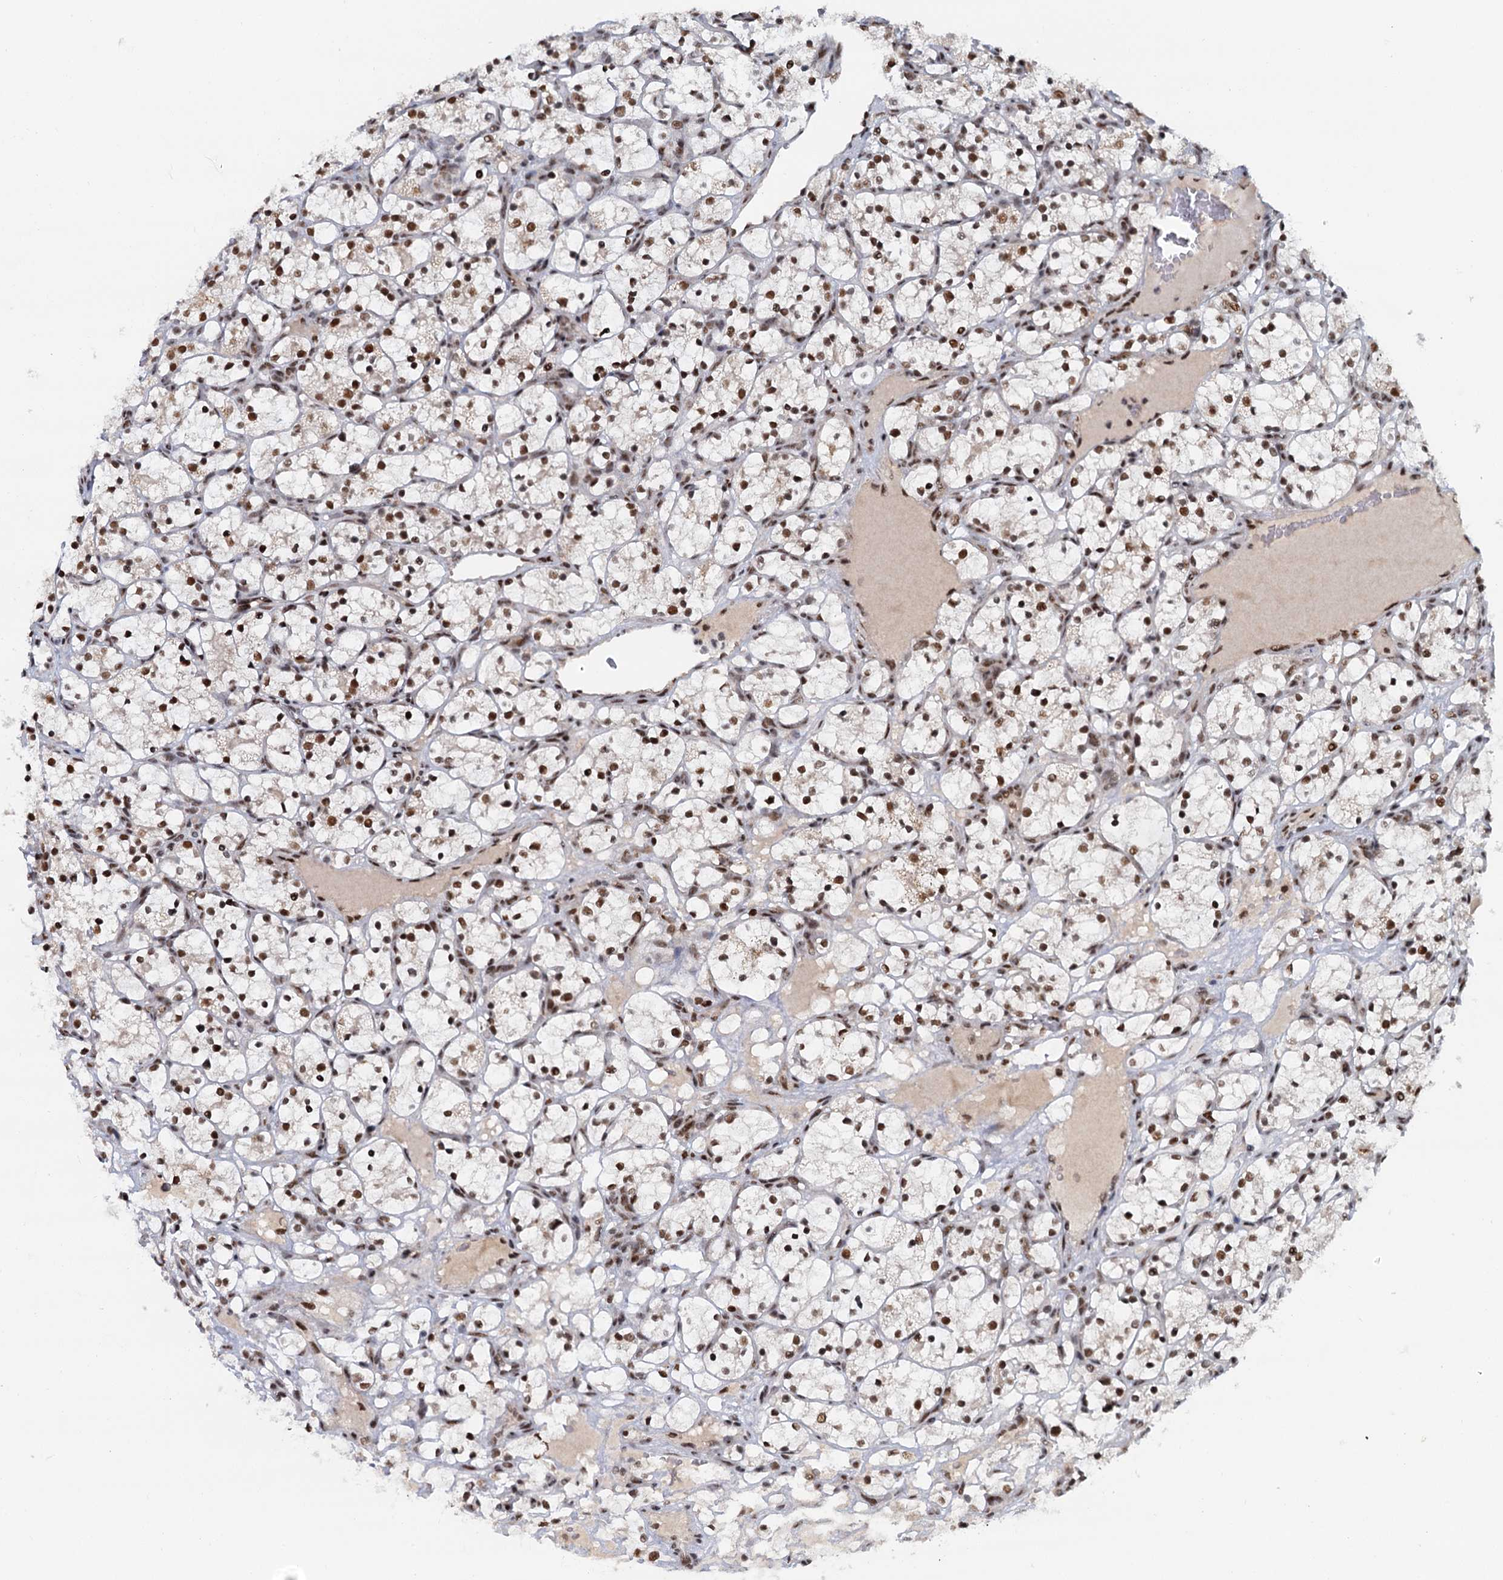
{"staining": {"intensity": "moderate", "quantity": ">75%", "location": "nuclear"}, "tissue": "renal cancer", "cell_type": "Tumor cells", "image_type": "cancer", "snomed": [{"axis": "morphology", "description": "Adenocarcinoma, NOS"}, {"axis": "topography", "description": "Kidney"}], "caption": "Renal cancer (adenocarcinoma) stained for a protein (brown) displays moderate nuclear positive positivity in approximately >75% of tumor cells.", "gene": "WBP4", "patient": {"sex": "female", "age": 69}}